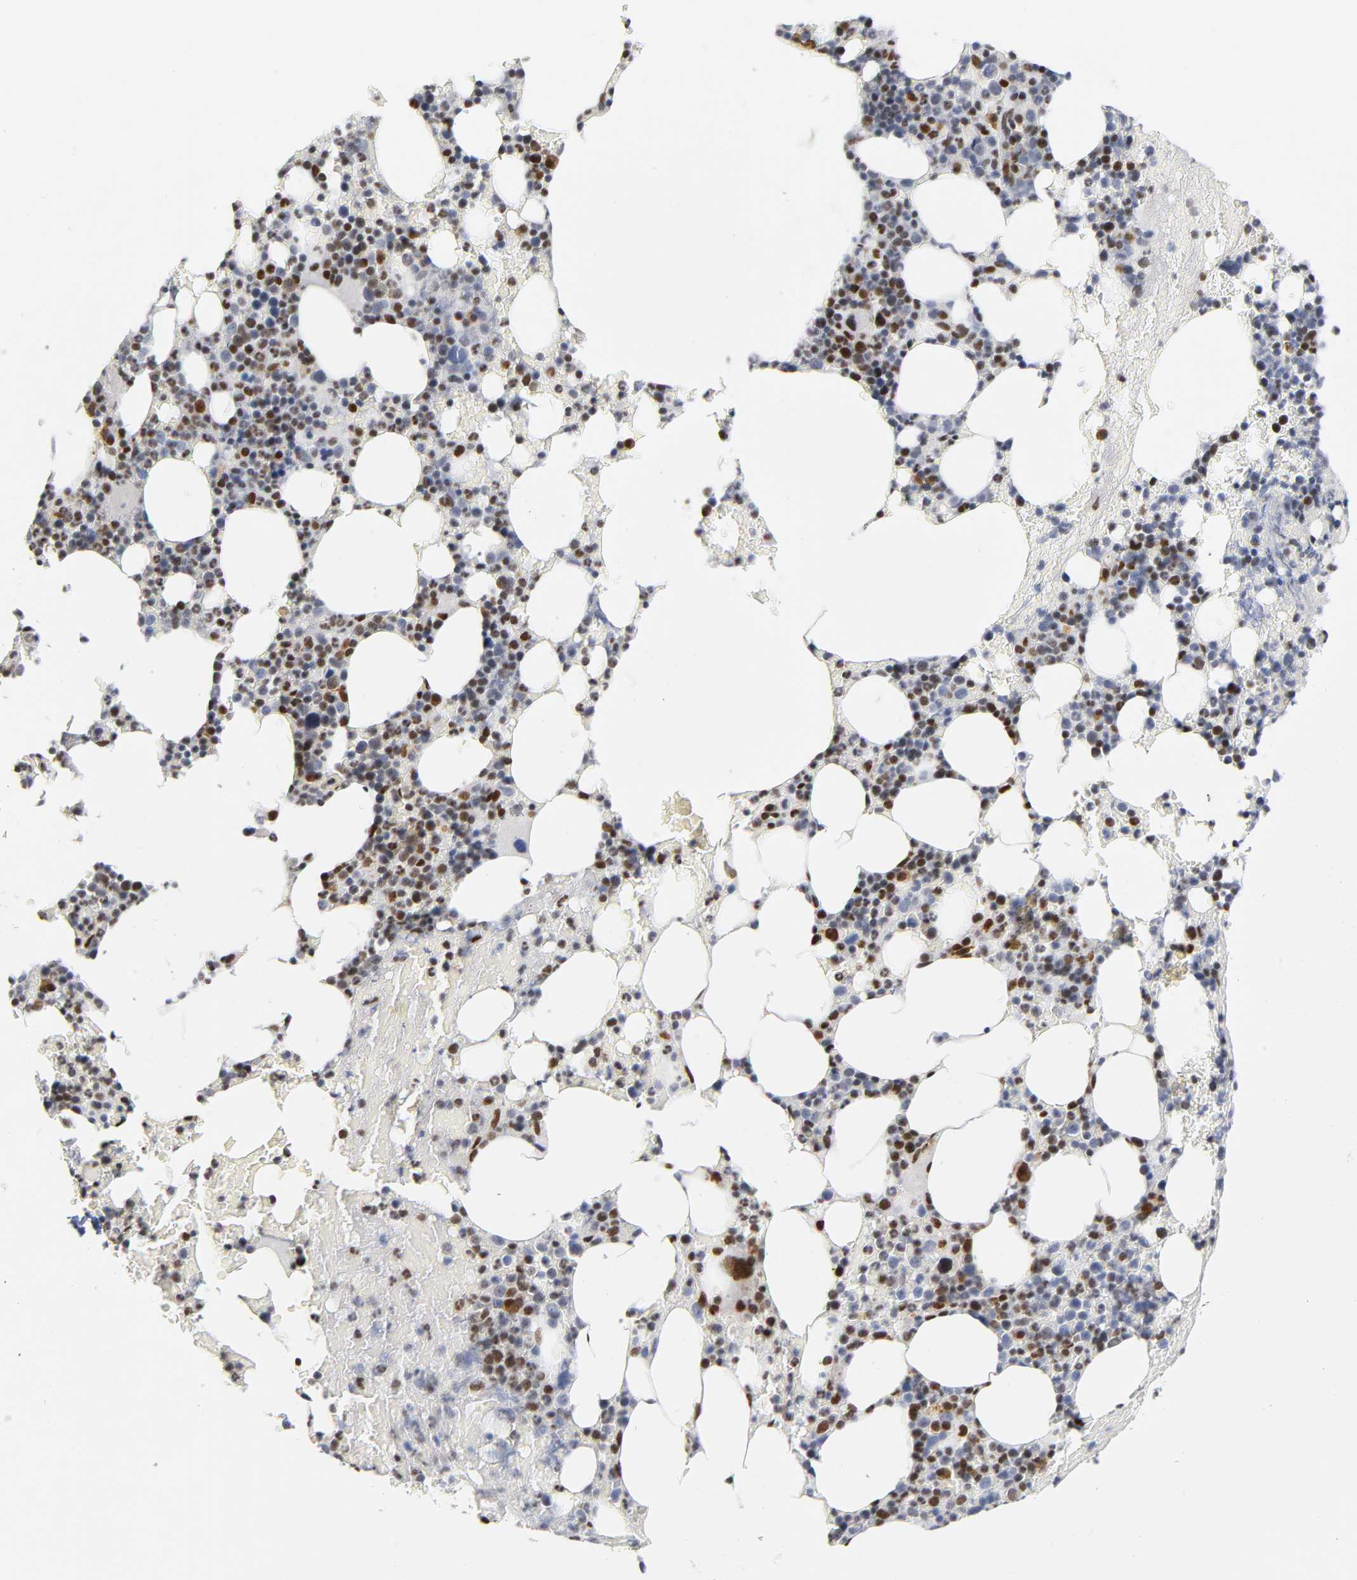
{"staining": {"intensity": "strong", "quantity": "25%-75%", "location": "nuclear"}, "tissue": "bone marrow", "cell_type": "Hematopoietic cells", "image_type": "normal", "snomed": [{"axis": "morphology", "description": "Normal tissue, NOS"}, {"axis": "topography", "description": "Bone marrow"}], "caption": "Strong nuclear protein expression is appreciated in approximately 25%-75% of hematopoietic cells in bone marrow.", "gene": "CREBBP", "patient": {"sex": "female", "age": 66}}